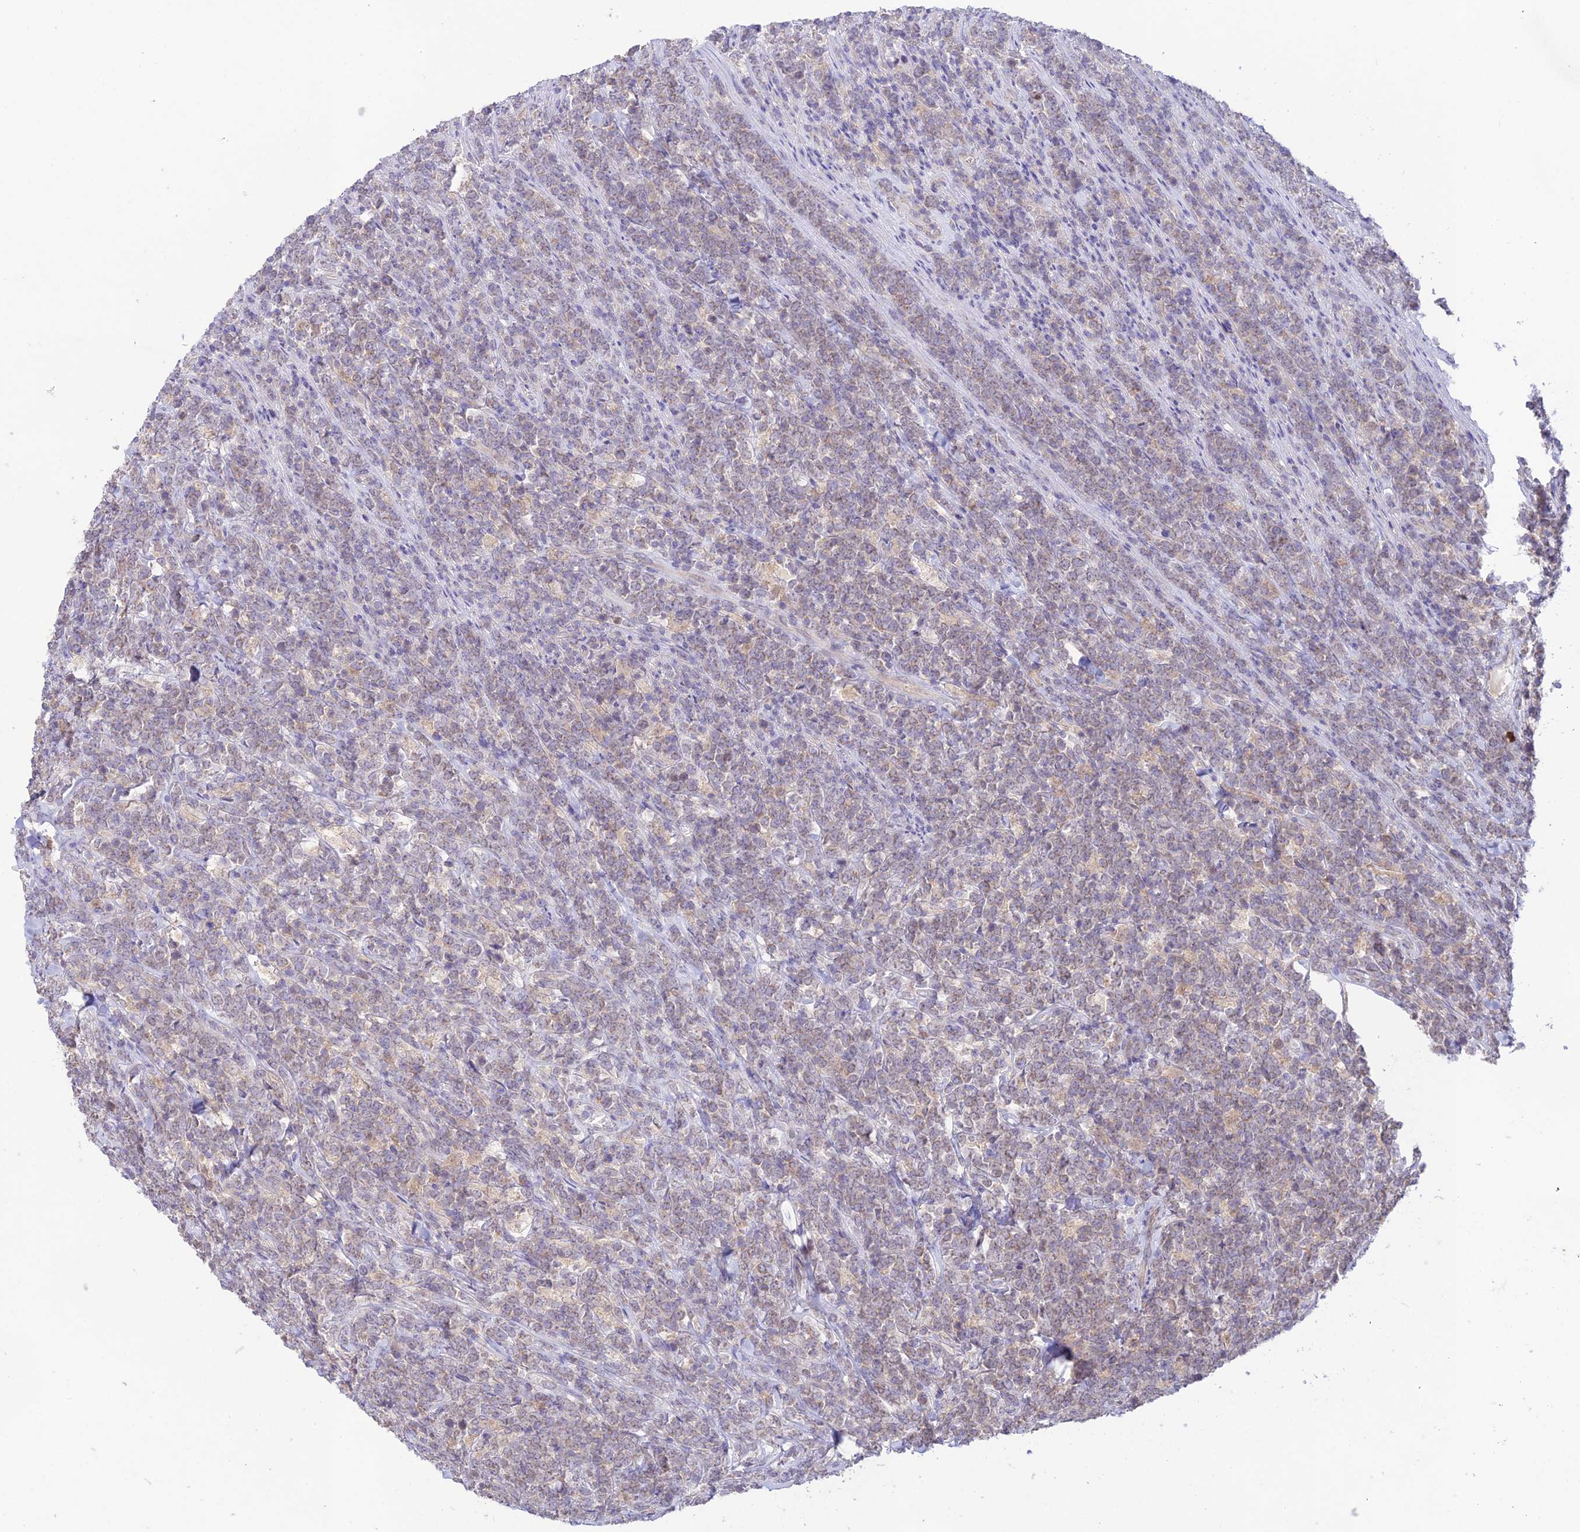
{"staining": {"intensity": "weak", "quantity": "<25%", "location": "cytoplasmic/membranous"}, "tissue": "lymphoma", "cell_type": "Tumor cells", "image_type": "cancer", "snomed": [{"axis": "morphology", "description": "Malignant lymphoma, non-Hodgkin's type, High grade"}, {"axis": "topography", "description": "Small intestine"}], "caption": "IHC histopathology image of neoplastic tissue: lymphoma stained with DAB (3,3'-diaminobenzidine) reveals no significant protein expression in tumor cells.", "gene": "TMEM259", "patient": {"sex": "male", "age": 8}}